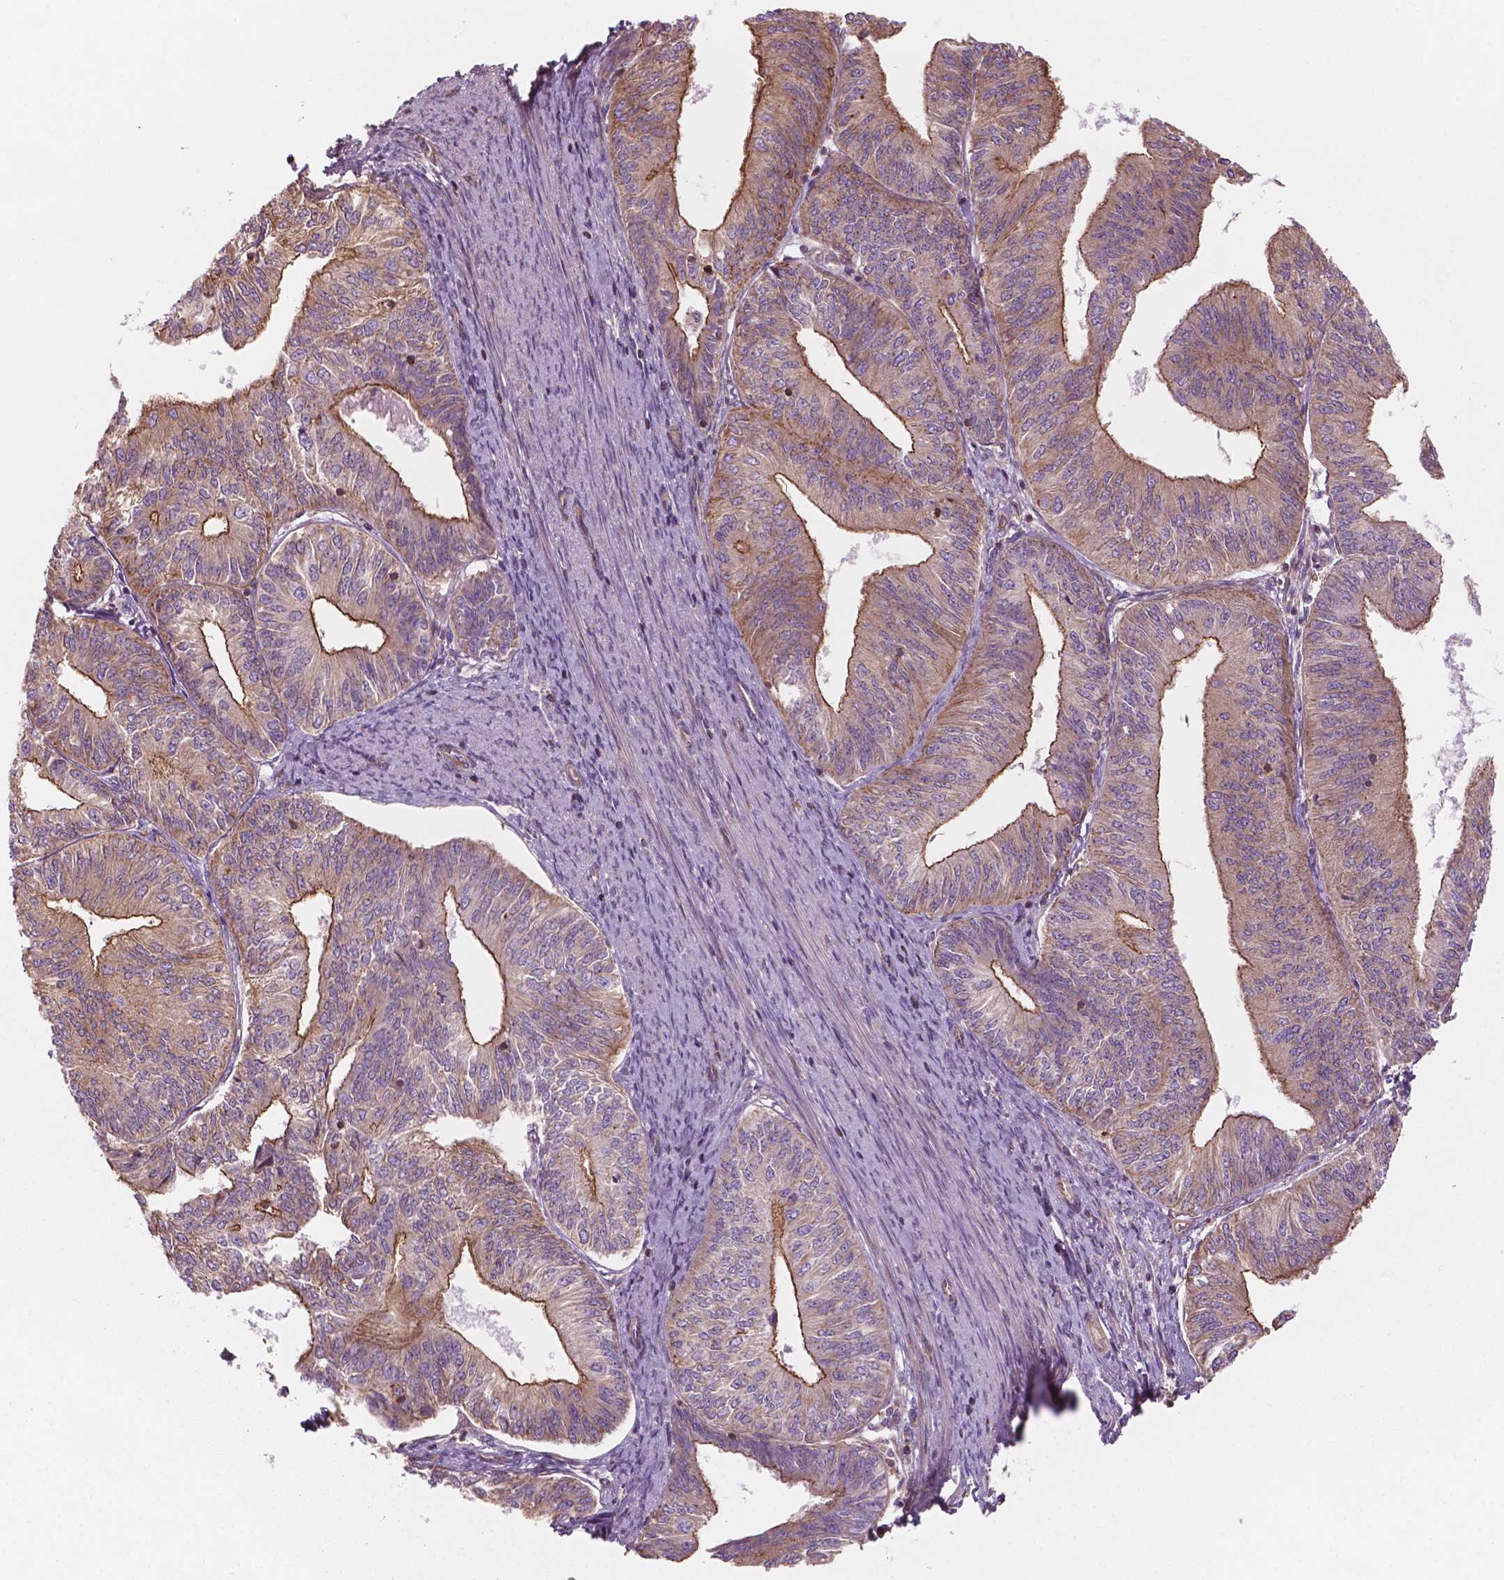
{"staining": {"intensity": "moderate", "quantity": "25%-75%", "location": "cytoplasmic/membranous"}, "tissue": "endometrial cancer", "cell_type": "Tumor cells", "image_type": "cancer", "snomed": [{"axis": "morphology", "description": "Adenocarcinoma, NOS"}, {"axis": "topography", "description": "Endometrium"}], "caption": "Endometrial cancer tissue reveals moderate cytoplasmic/membranous positivity in approximately 25%-75% of tumor cells, visualized by immunohistochemistry.", "gene": "SURF4", "patient": {"sex": "female", "age": 58}}